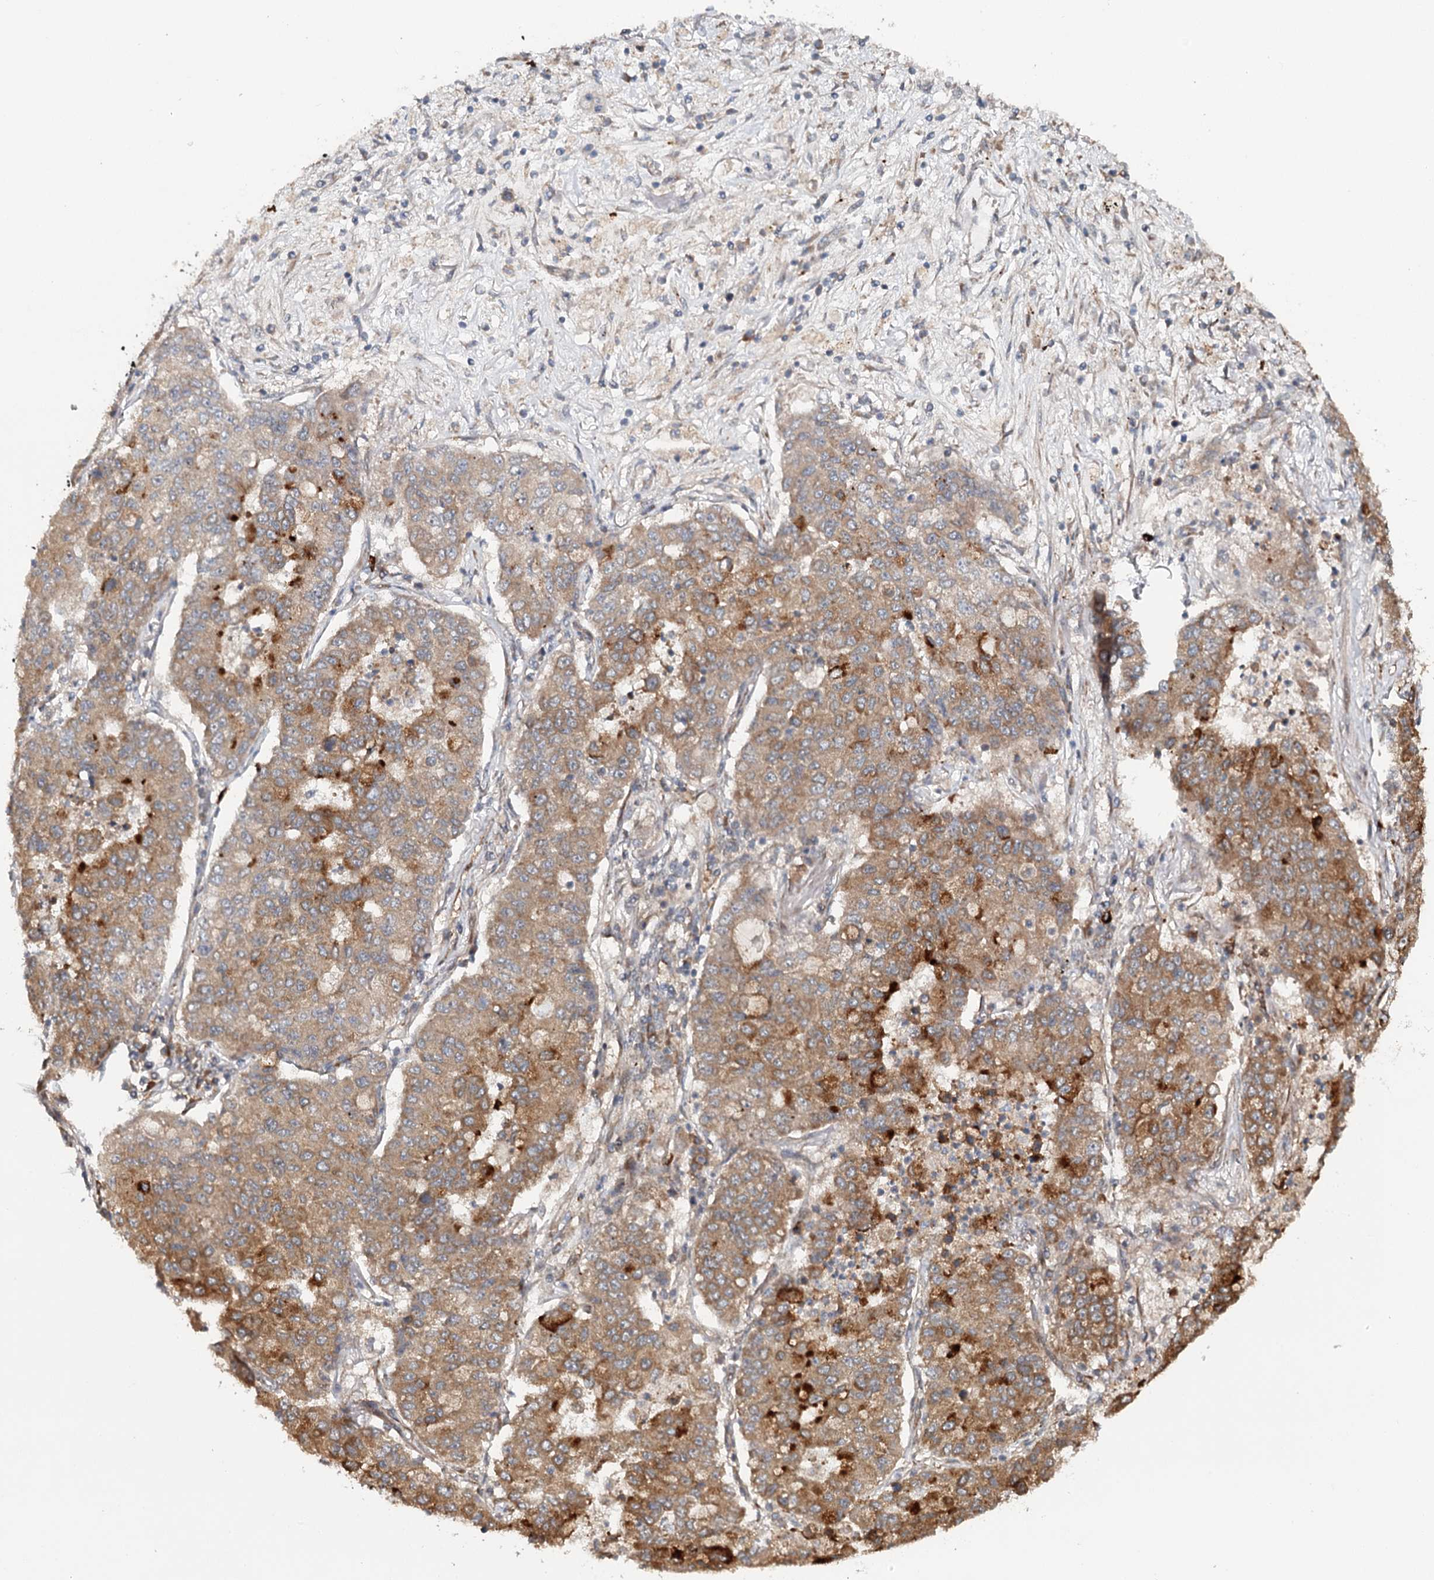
{"staining": {"intensity": "moderate", "quantity": ">75%", "location": "cytoplasmic/membranous"}, "tissue": "lung cancer", "cell_type": "Tumor cells", "image_type": "cancer", "snomed": [{"axis": "morphology", "description": "Squamous cell carcinoma, NOS"}, {"axis": "topography", "description": "Lung"}], "caption": "An image of human lung squamous cell carcinoma stained for a protein displays moderate cytoplasmic/membranous brown staining in tumor cells.", "gene": "MKNK1", "patient": {"sex": "male", "age": 74}}